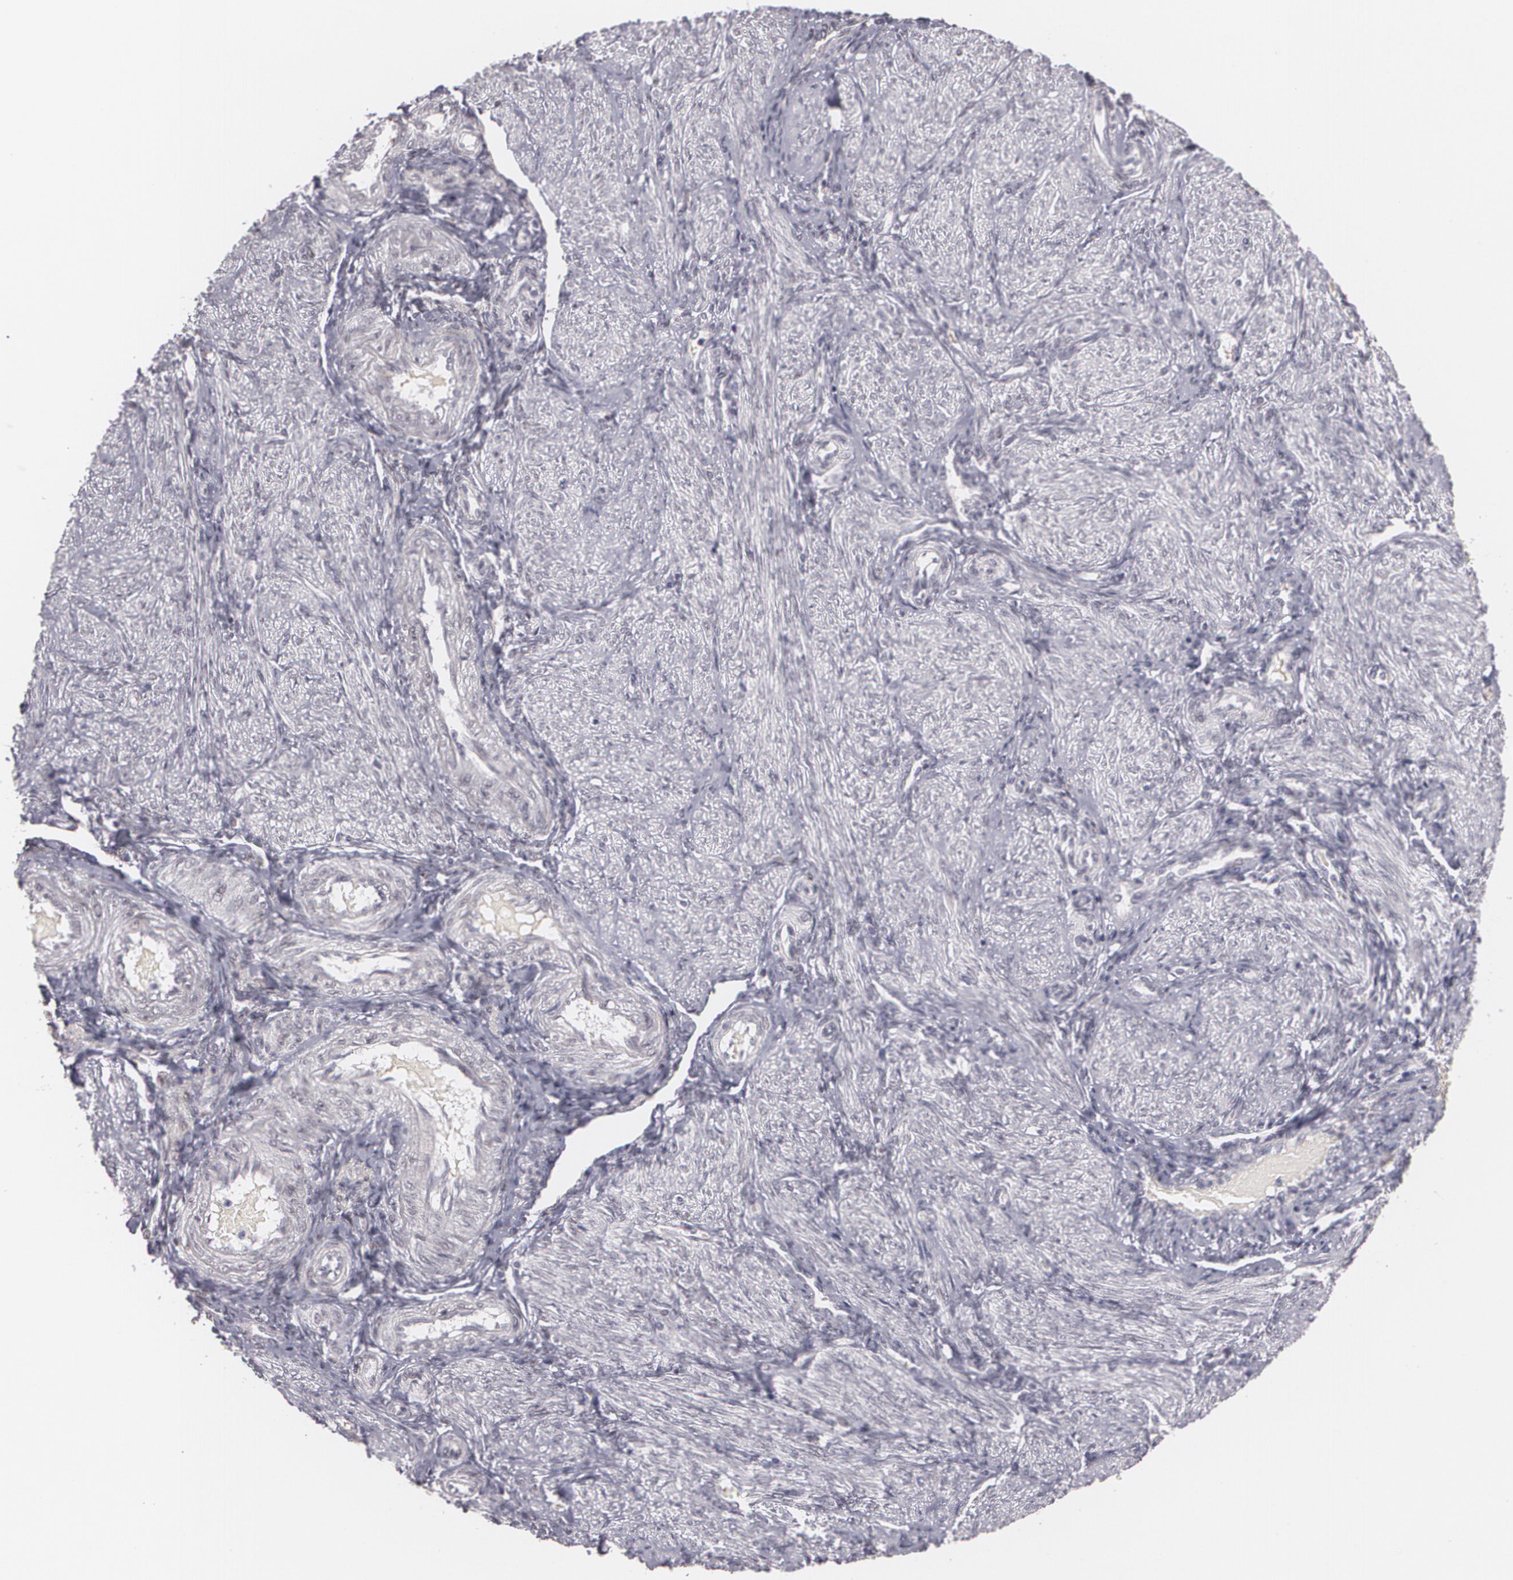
{"staining": {"intensity": "negative", "quantity": "none", "location": "none"}, "tissue": "endometrium", "cell_type": "Cells in endometrial stroma", "image_type": "normal", "snomed": [{"axis": "morphology", "description": "Normal tissue, NOS"}, {"axis": "topography", "description": "Endometrium"}], "caption": "Cells in endometrial stroma show no significant staining in normal endometrium. Nuclei are stained in blue.", "gene": "ZBTB16", "patient": {"sex": "female", "age": 36}}